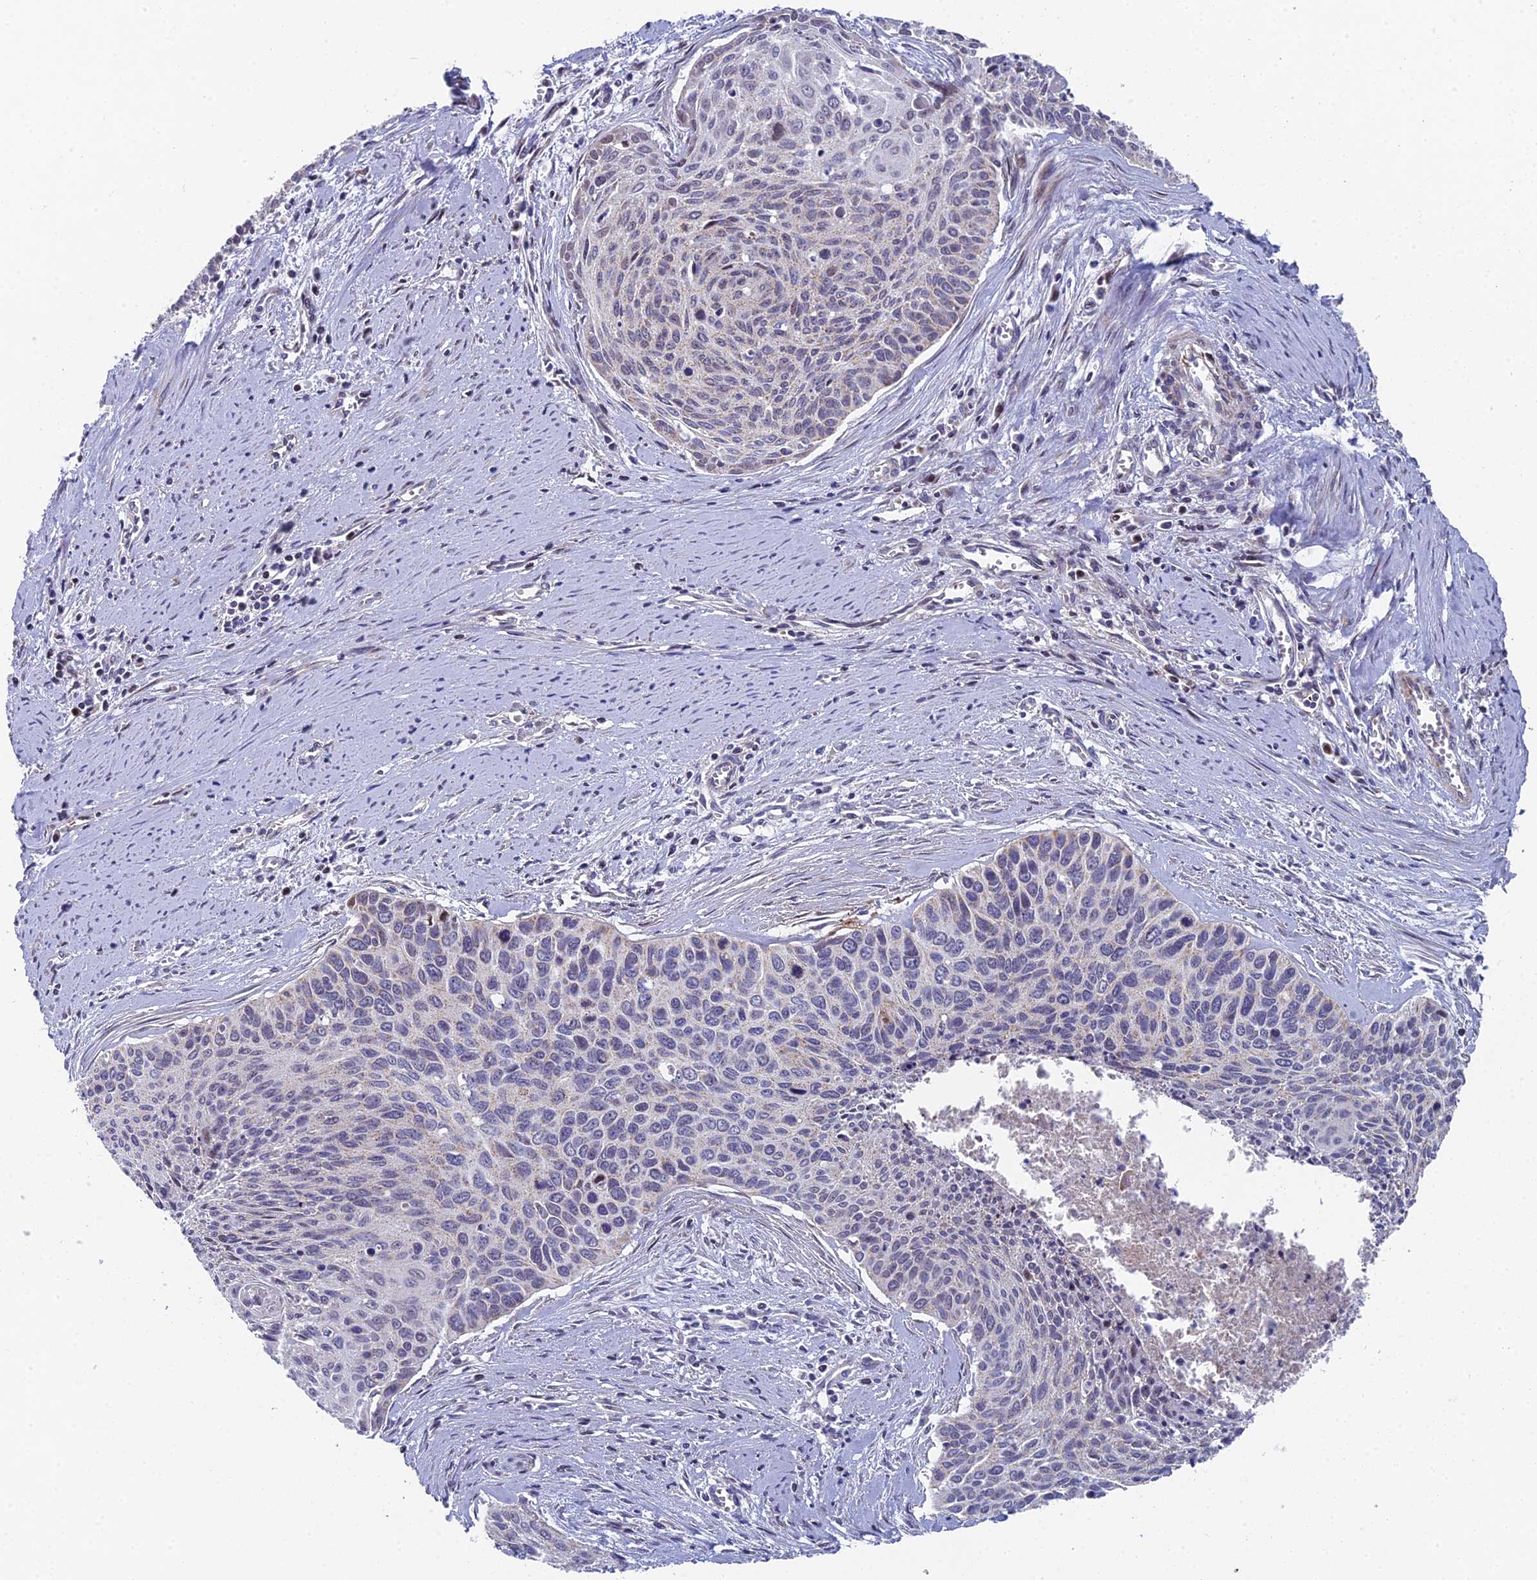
{"staining": {"intensity": "moderate", "quantity": "<25%", "location": "nuclear"}, "tissue": "cervical cancer", "cell_type": "Tumor cells", "image_type": "cancer", "snomed": [{"axis": "morphology", "description": "Squamous cell carcinoma, NOS"}, {"axis": "topography", "description": "Cervix"}], "caption": "The micrograph demonstrates staining of squamous cell carcinoma (cervical), revealing moderate nuclear protein staining (brown color) within tumor cells.", "gene": "XKR9", "patient": {"sex": "female", "age": 55}}